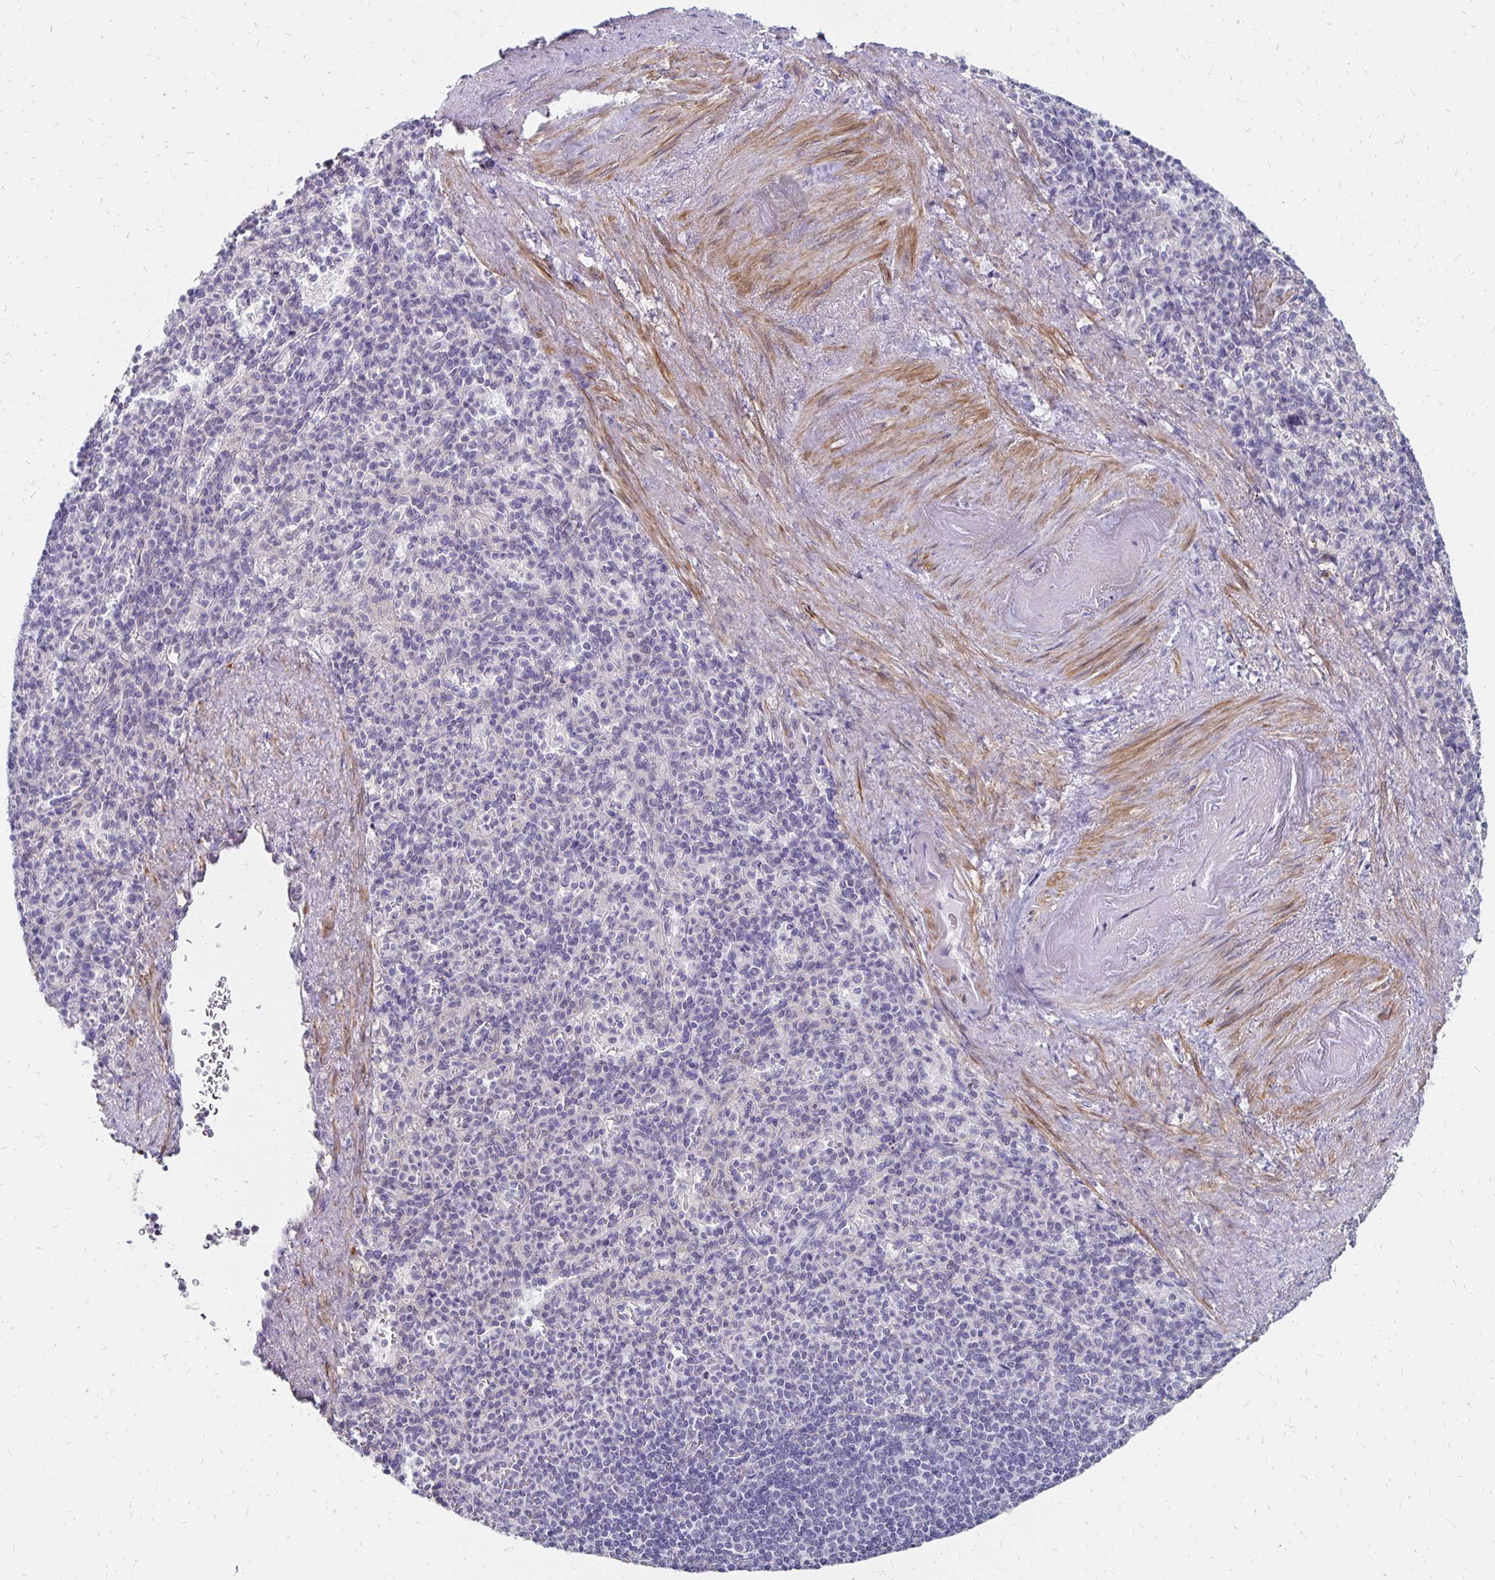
{"staining": {"intensity": "negative", "quantity": "none", "location": "none"}, "tissue": "spleen", "cell_type": "Cells in red pulp", "image_type": "normal", "snomed": [{"axis": "morphology", "description": "Normal tissue, NOS"}, {"axis": "topography", "description": "Spleen"}], "caption": "The IHC photomicrograph has no significant staining in cells in red pulp of spleen. Brightfield microscopy of immunohistochemistry stained with DAB (3,3'-diaminobenzidine) (brown) and hematoxylin (blue), captured at high magnification.", "gene": "ATOSB", "patient": {"sex": "female", "age": 74}}